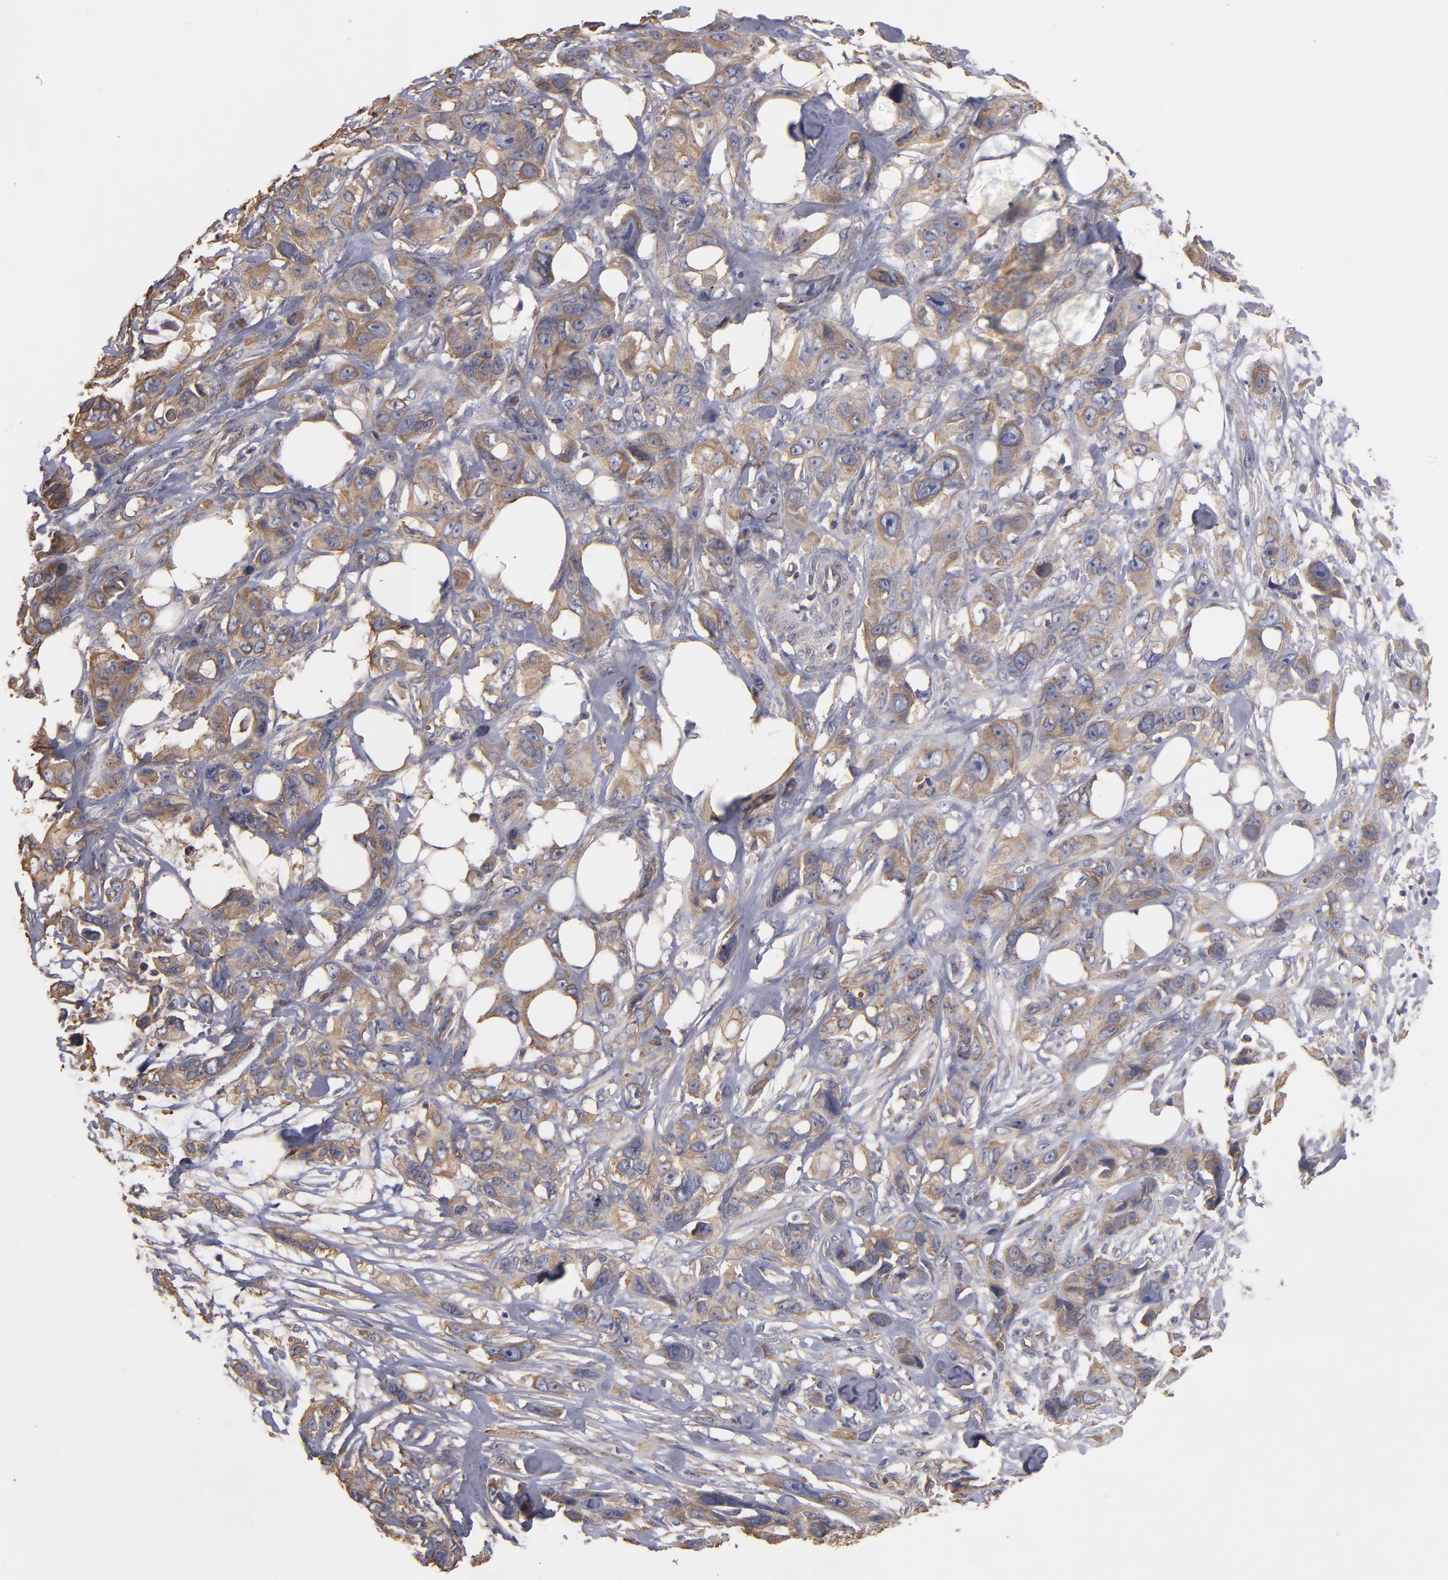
{"staining": {"intensity": "moderate", "quantity": ">75%", "location": "cytoplasmic/membranous"}, "tissue": "stomach cancer", "cell_type": "Tumor cells", "image_type": "cancer", "snomed": [{"axis": "morphology", "description": "Adenocarcinoma, NOS"}, {"axis": "topography", "description": "Stomach, upper"}], "caption": "Stomach cancer stained with a protein marker shows moderate staining in tumor cells.", "gene": "DMD", "patient": {"sex": "male", "age": 47}}